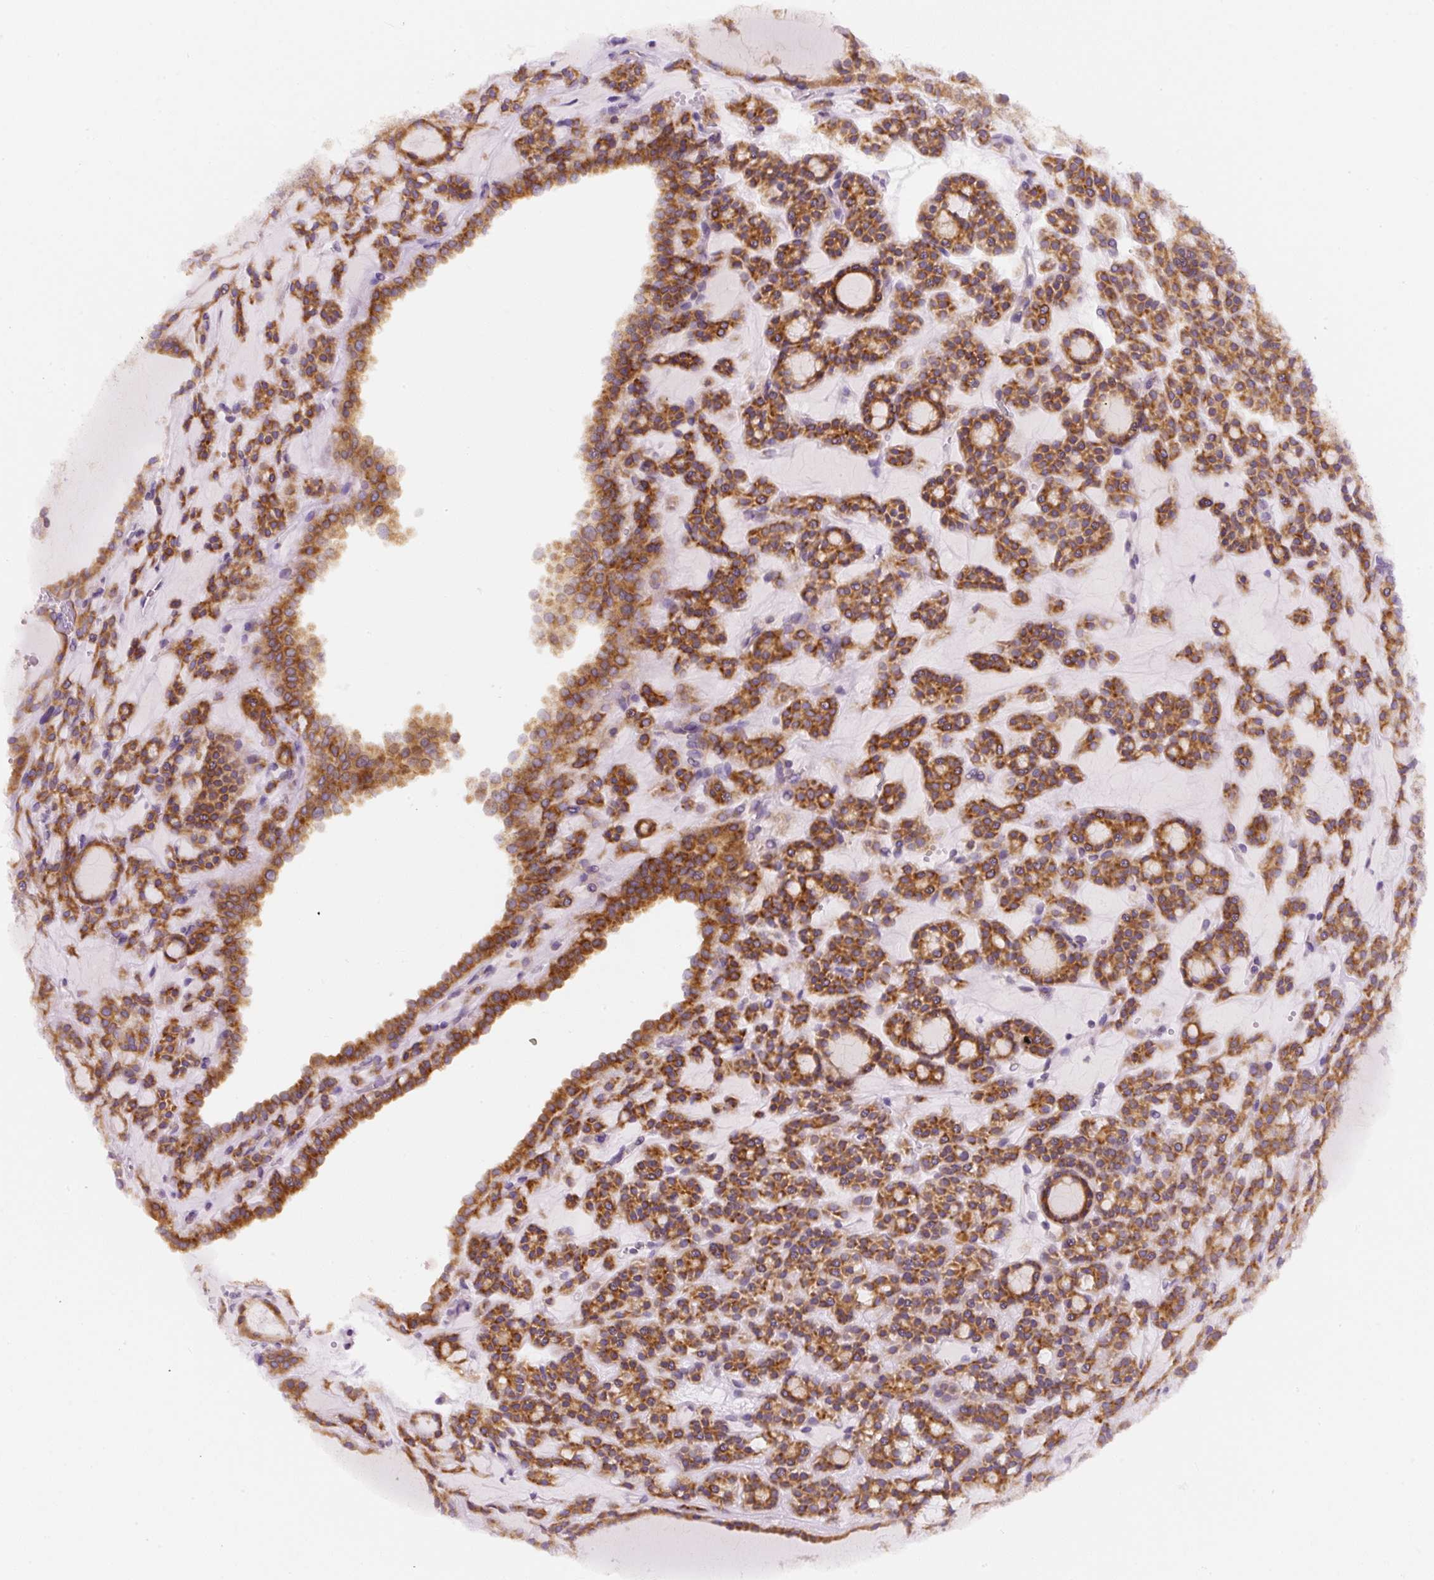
{"staining": {"intensity": "strong", "quantity": ">75%", "location": "cytoplasmic/membranous"}, "tissue": "thyroid cancer", "cell_type": "Tumor cells", "image_type": "cancer", "snomed": [{"axis": "morphology", "description": "Follicular adenoma carcinoma, NOS"}, {"axis": "topography", "description": "Thyroid gland"}], "caption": "Immunohistochemistry of thyroid follicular adenoma carcinoma demonstrates high levels of strong cytoplasmic/membranous expression in about >75% of tumor cells. (DAB (3,3'-diaminobenzidine) IHC, brown staining for protein, blue staining for nuclei).", "gene": "DDOST", "patient": {"sex": "female", "age": 63}}